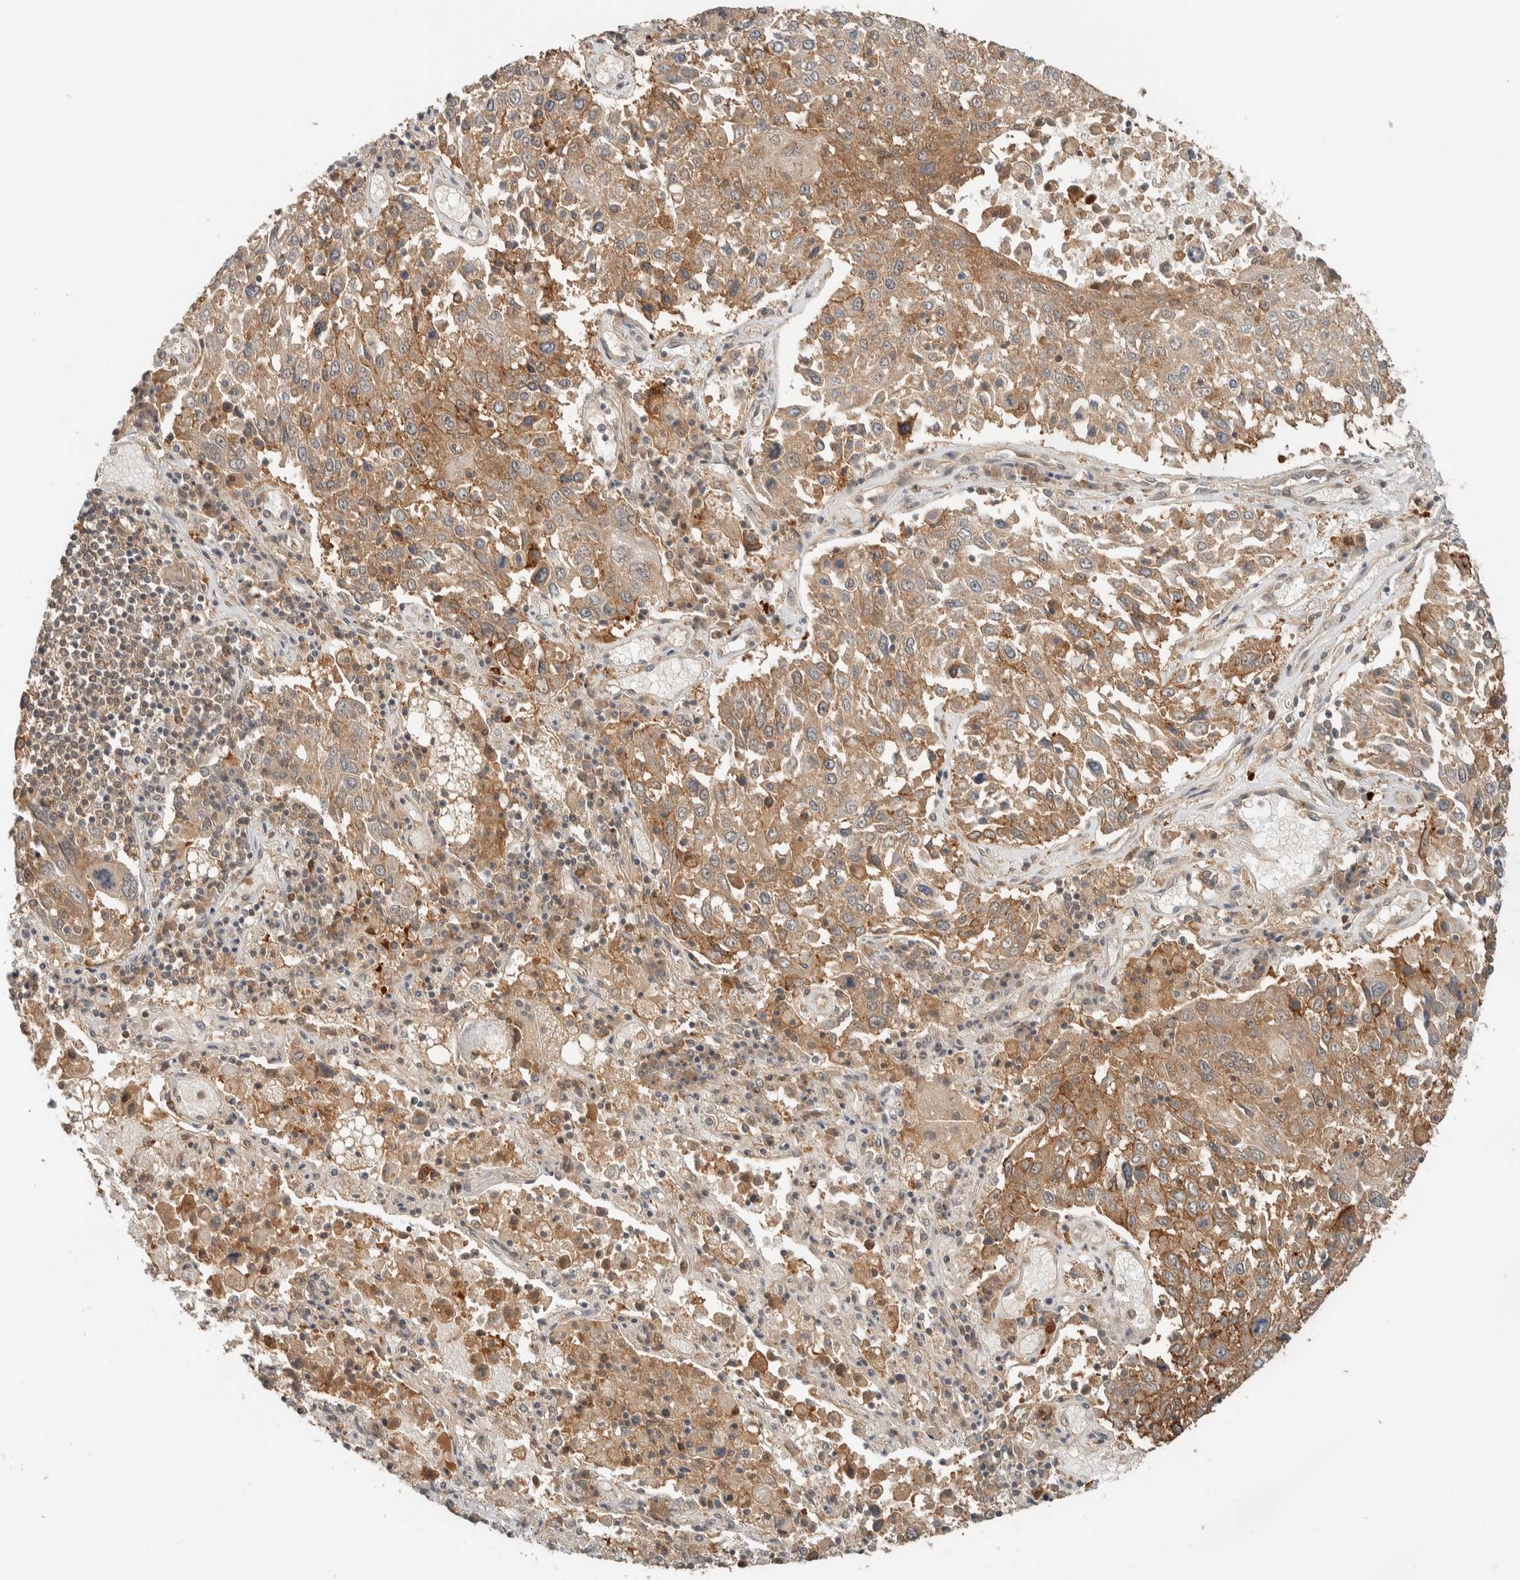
{"staining": {"intensity": "moderate", "quantity": ">75%", "location": "cytoplasmic/membranous"}, "tissue": "lung cancer", "cell_type": "Tumor cells", "image_type": "cancer", "snomed": [{"axis": "morphology", "description": "Squamous cell carcinoma, NOS"}, {"axis": "topography", "description": "Lung"}], "caption": "This image exhibits squamous cell carcinoma (lung) stained with IHC to label a protein in brown. The cytoplasmic/membranous of tumor cells show moderate positivity for the protein. Nuclei are counter-stained blue.", "gene": "ZNF567", "patient": {"sex": "male", "age": 65}}